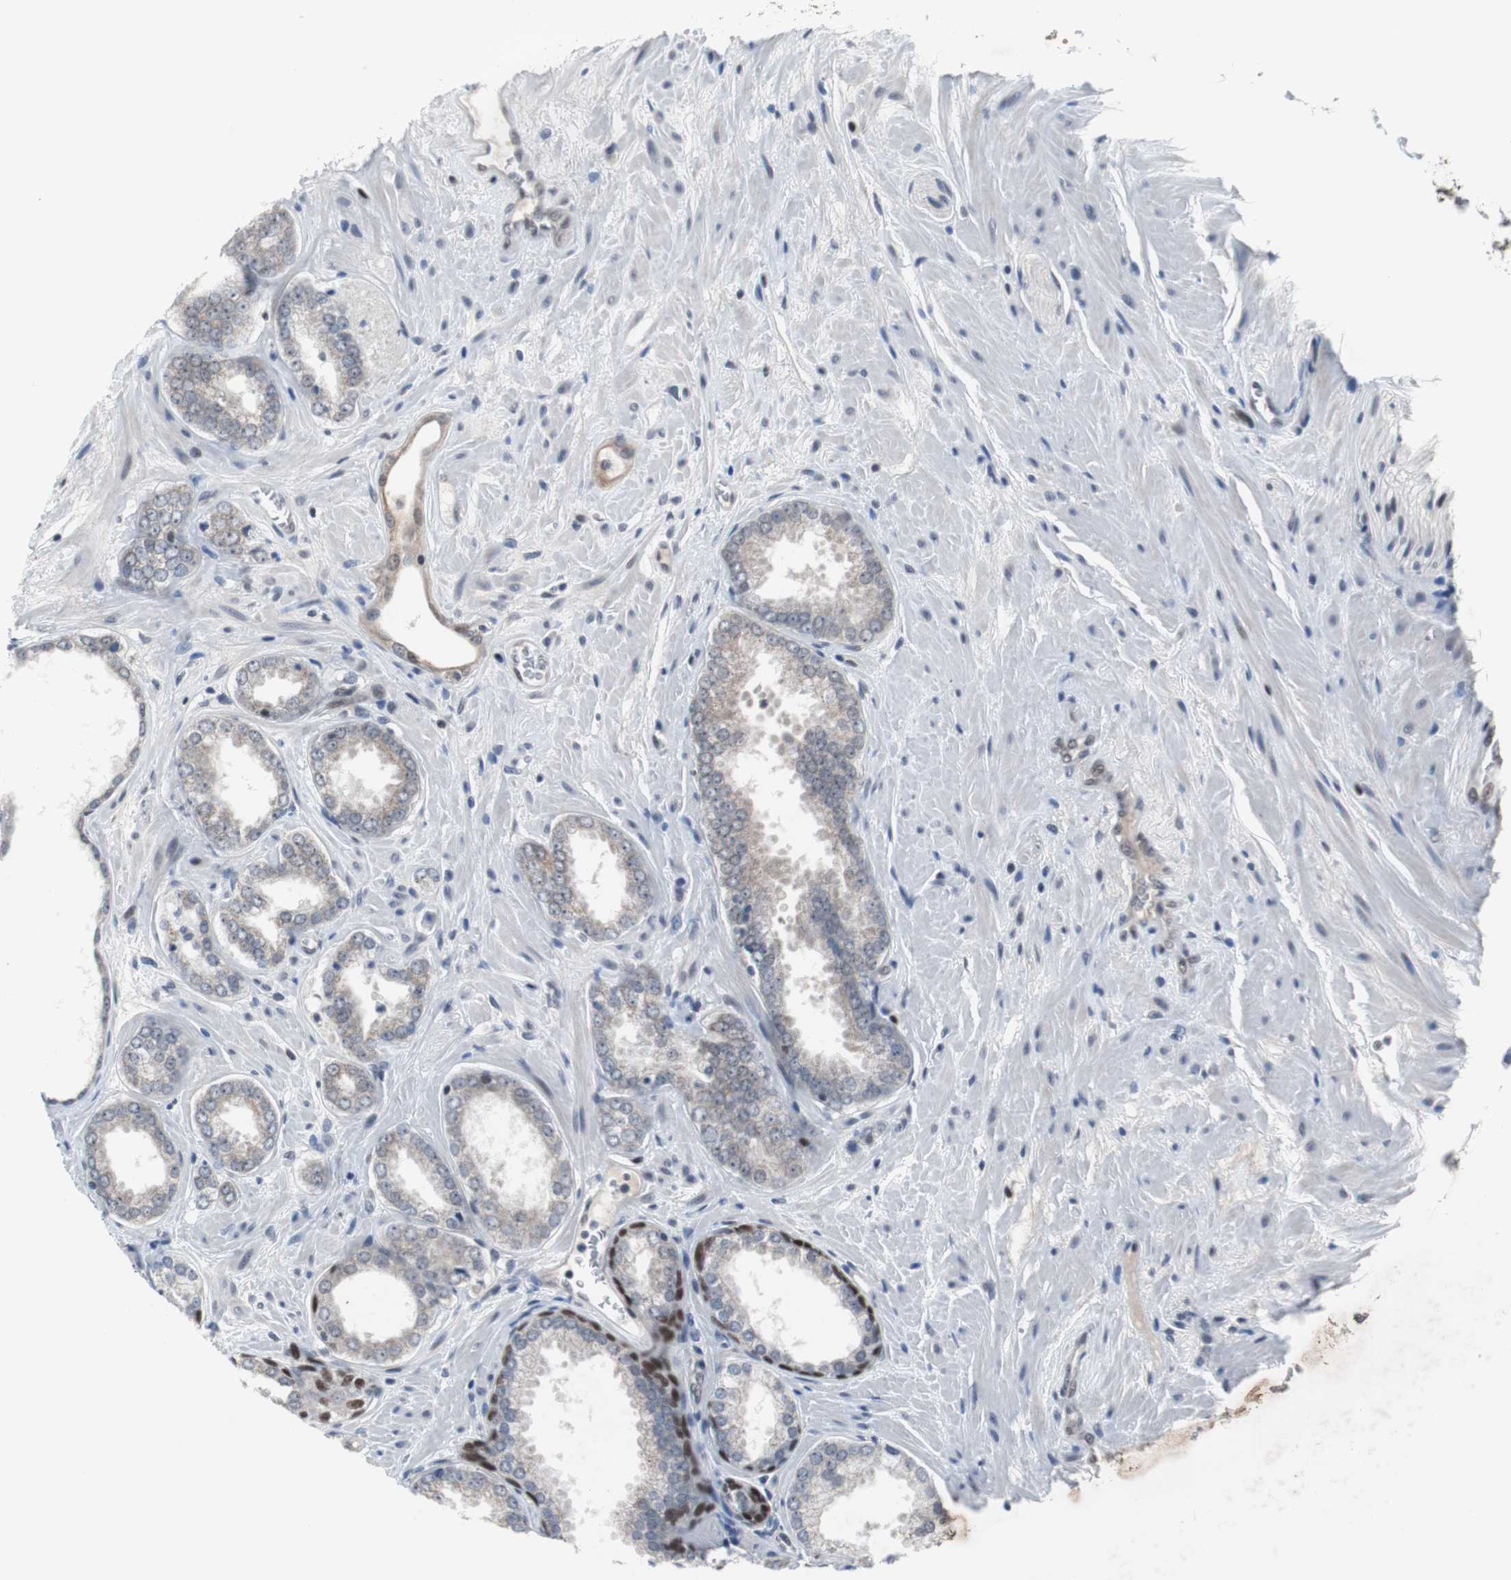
{"staining": {"intensity": "weak", "quantity": "<25%", "location": "cytoplasmic/membranous"}, "tissue": "prostate cancer", "cell_type": "Tumor cells", "image_type": "cancer", "snomed": [{"axis": "morphology", "description": "Adenocarcinoma, Low grade"}, {"axis": "topography", "description": "Prostate"}], "caption": "An image of prostate cancer (low-grade adenocarcinoma) stained for a protein reveals no brown staining in tumor cells.", "gene": "TP63", "patient": {"sex": "male", "age": 60}}